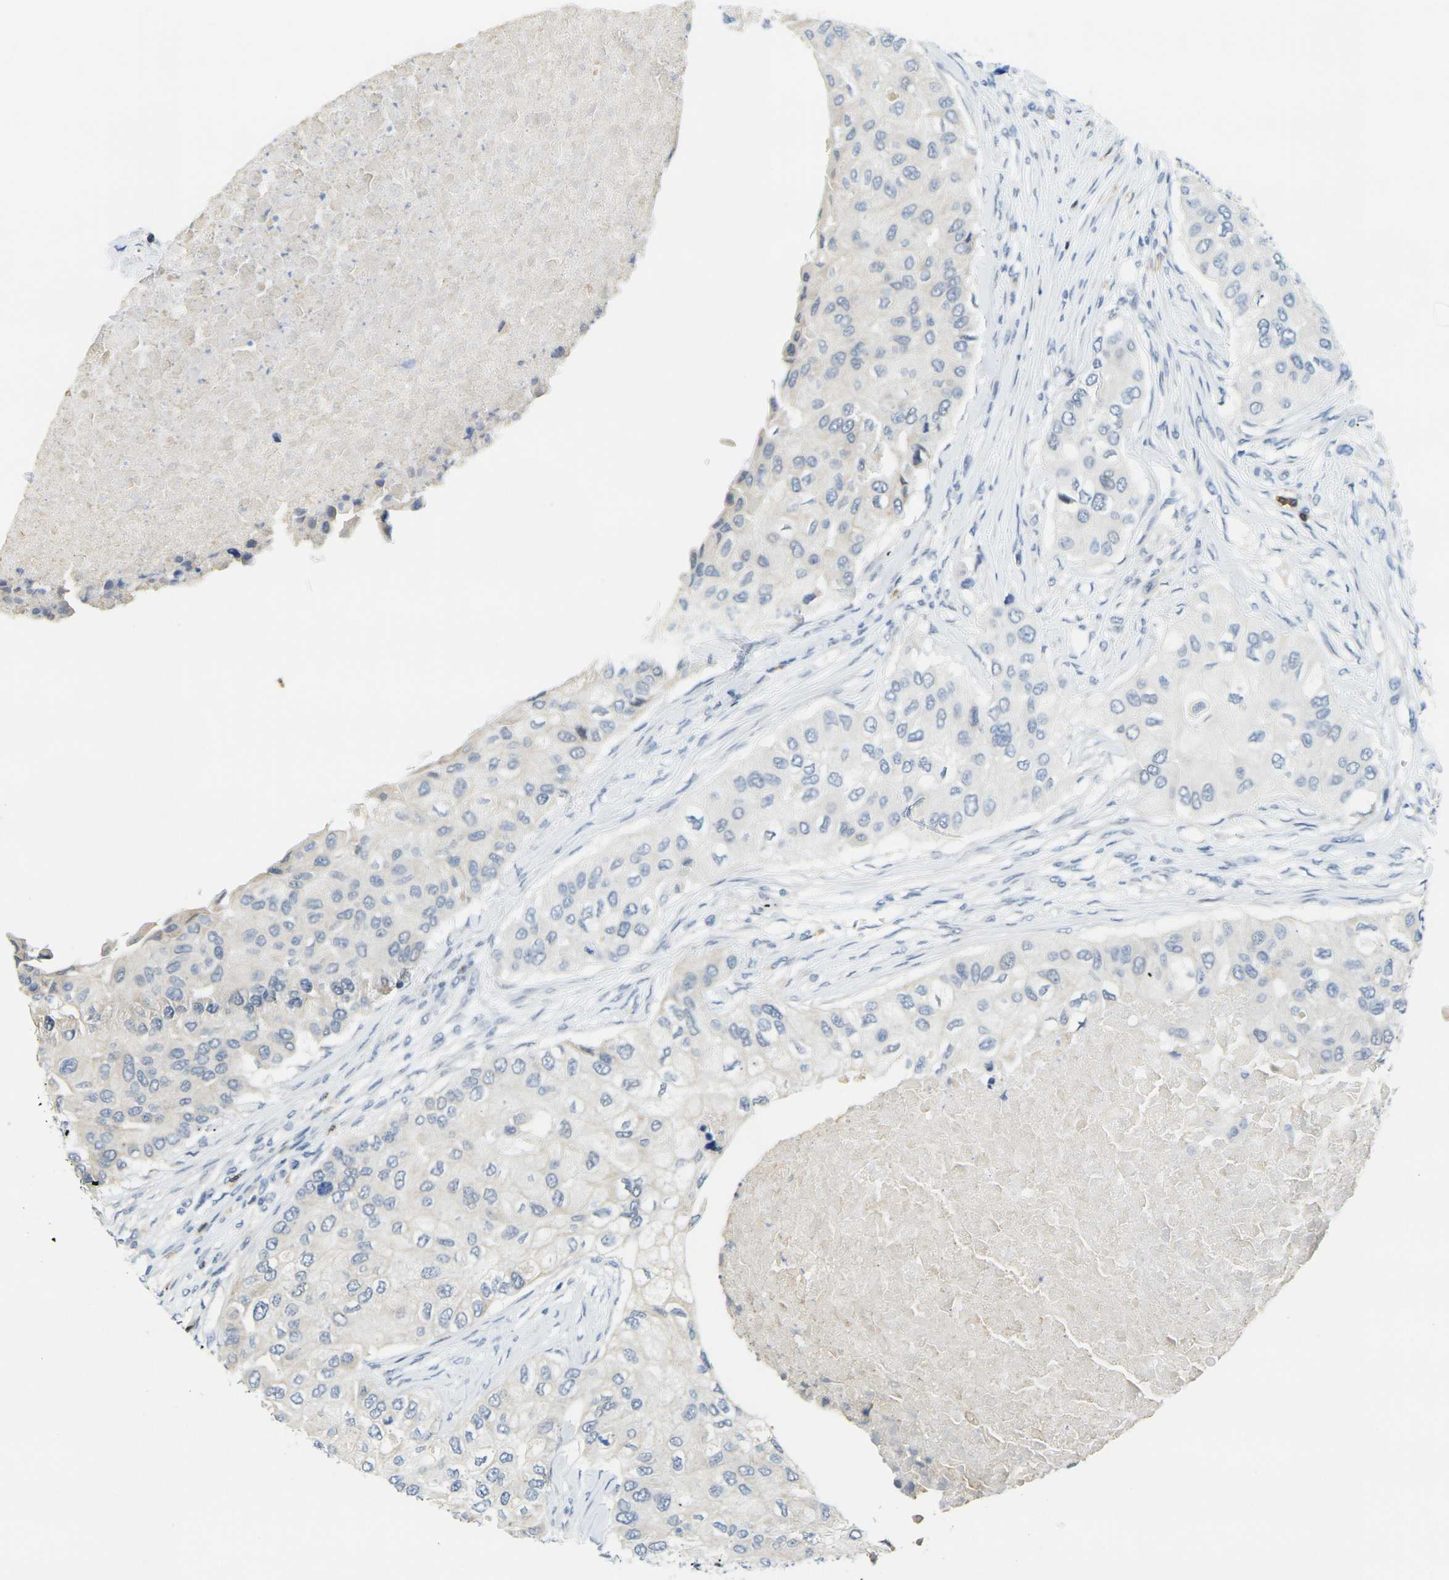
{"staining": {"intensity": "weak", "quantity": "<25%", "location": "nuclear"}, "tissue": "breast cancer", "cell_type": "Tumor cells", "image_type": "cancer", "snomed": [{"axis": "morphology", "description": "Normal tissue, NOS"}, {"axis": "morphology", "description": "Duct carcinoma"}, {"axis": "topography", "description": "Breast"}], "caption": "A high-resolution histopathology image shows immunohistochemistry (IHC) staining of breast intraductal carcinoma, which exhibits no significant staining in tumor cells.", "gene": "CD3D", "patient": {"sex": "female", "age": 49}}